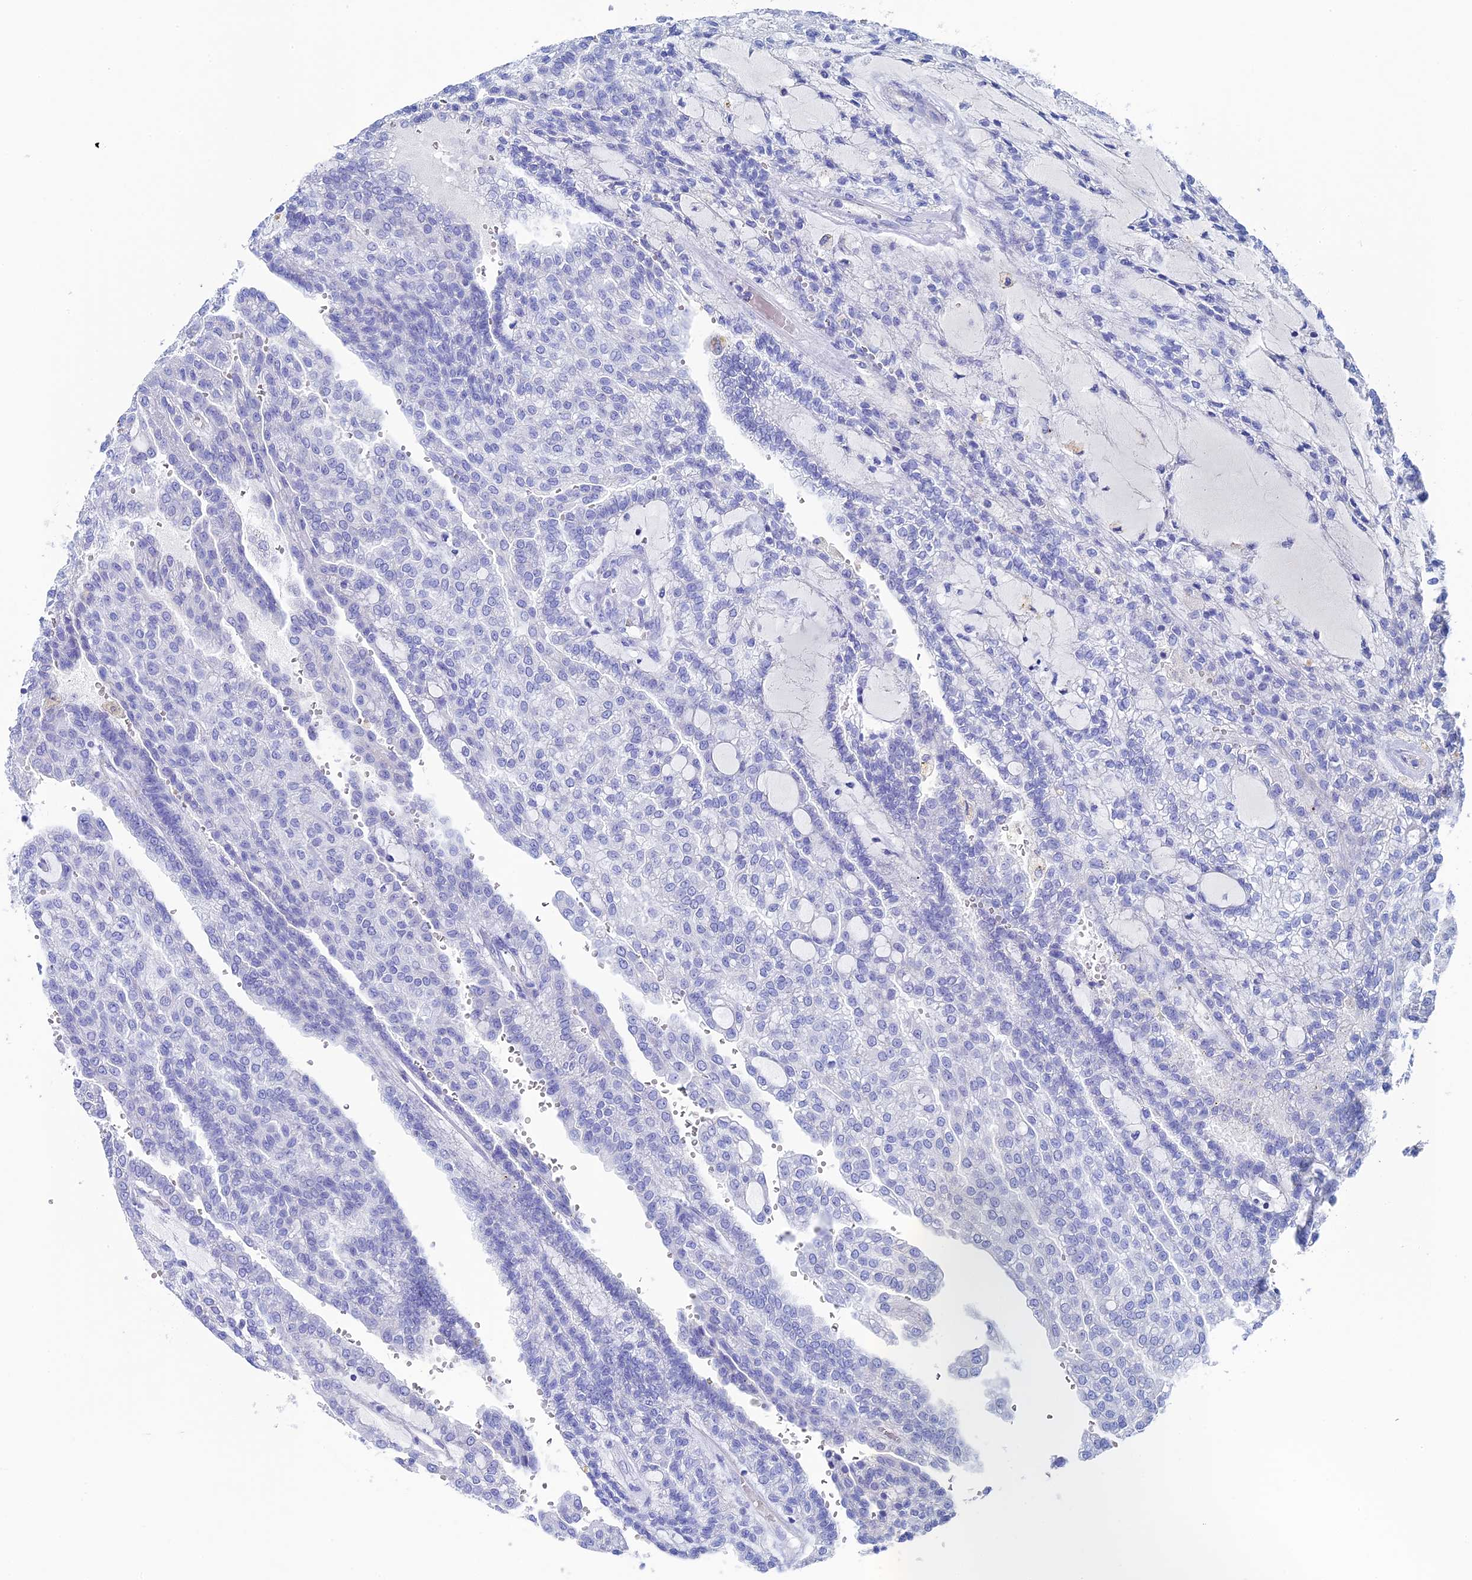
{"staining": {"intensity": "negative", "quantity": "none", "location": "none"}, "tissue": "renal cancer", "cell_type": "Tumor cells", "image_type": "cancer", "snomed": [{"axis": "morphology", "description": "Adenocarcinoma, NOS"}, {"axis": "topography", "description": "Kidney"}], "caption": "Immunohistochemistry of renal cancer shows no positivity in tumor cells. Nuclei are stained in blue.", "gene": "UNC119", "patient": {"sex": "male", "age": 63}}